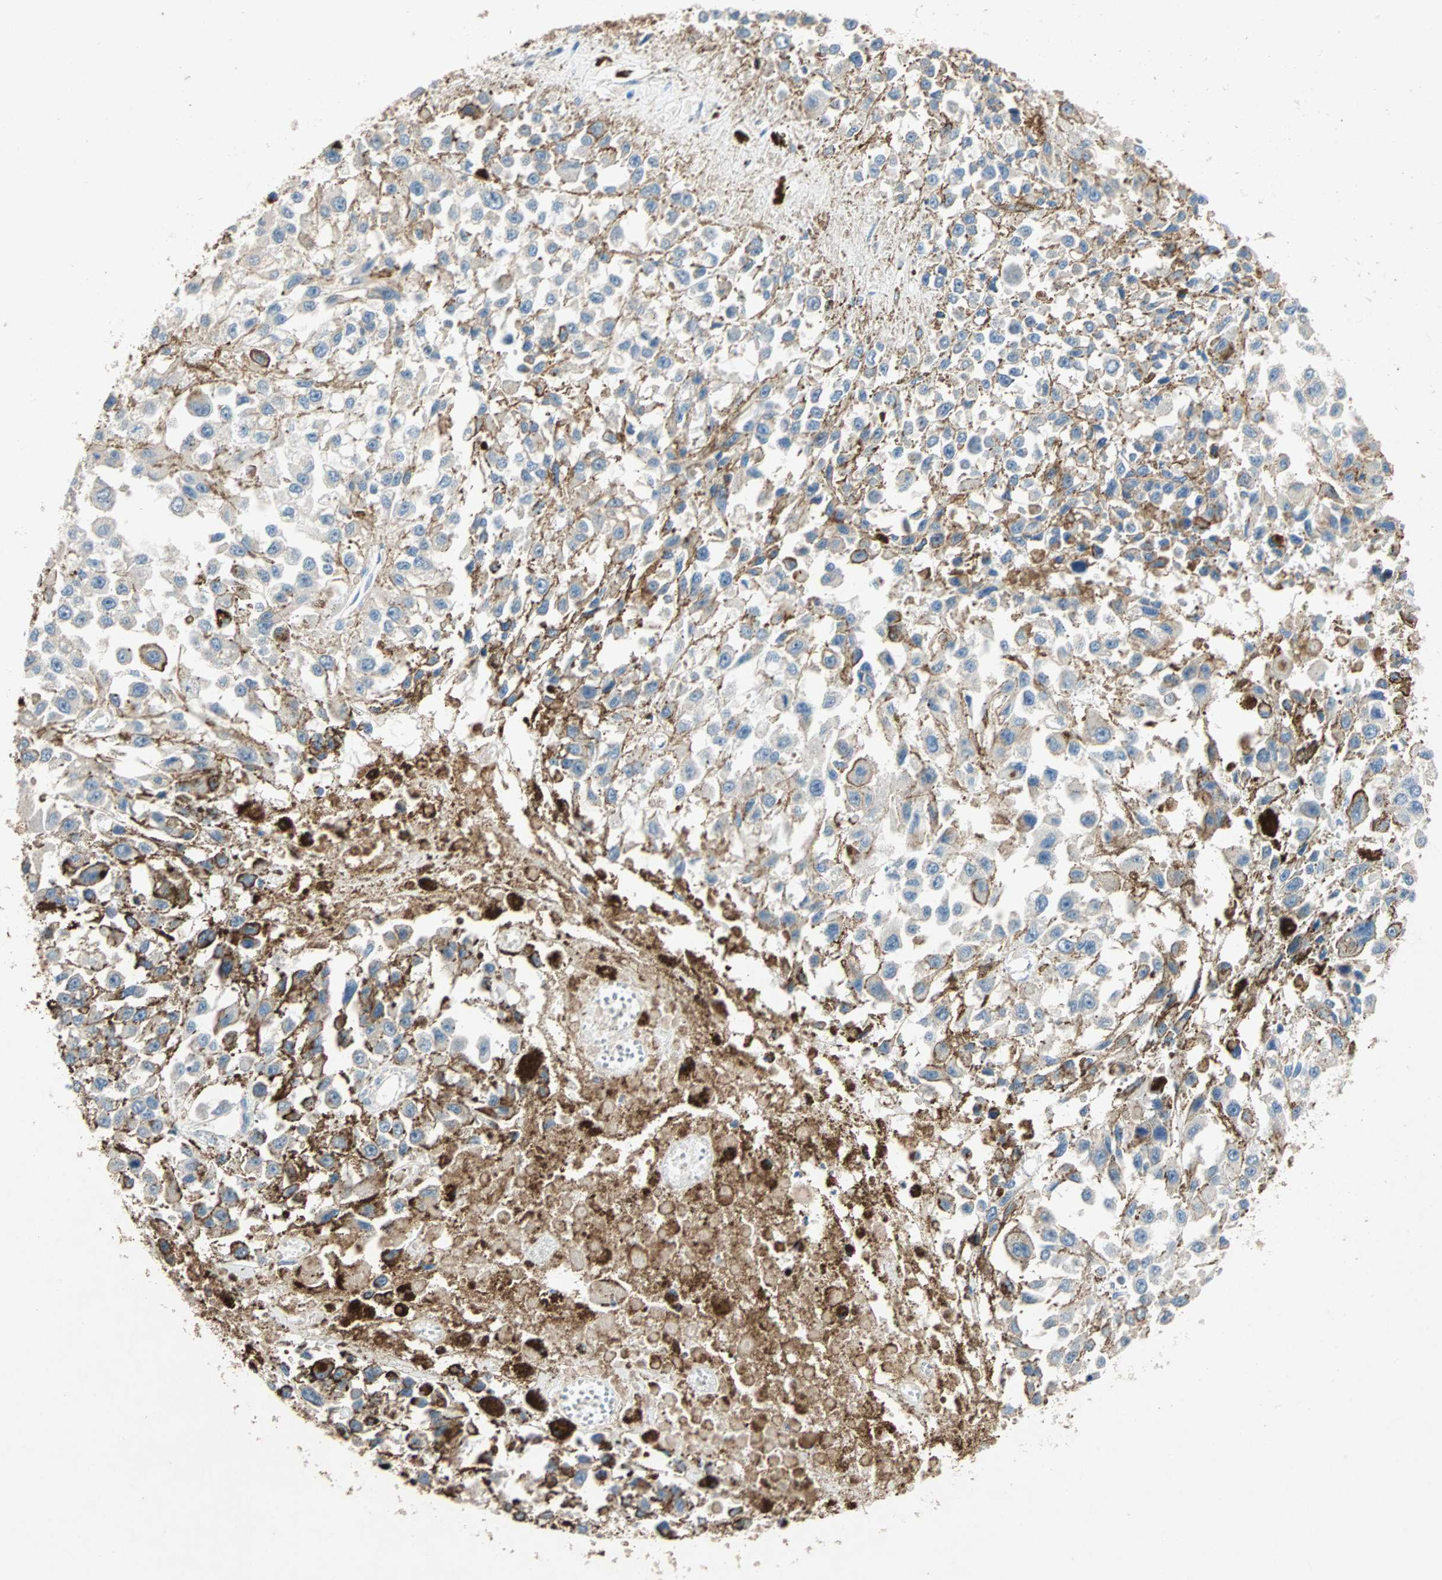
{"staining": {"intensity": "moderate", "quantity": "25%-75%", "location": "cytoplasmic/membranous"}, "tissue": "melanoma", "cell_type": "Tumor cells", "image_type": "cancer", "snomed": [{"axis": "morphology", "description": "Malignant melanoma, Metastatic site"}, {"axis": "topography", "description": "Lymph node"}], "caption": "Moderate cytoplasmic/membranous staining for a protein is present in about 25%-75% of tumor cells of malignant melanoma (metastatic site) using immunohistochemistry (IHC).", "gene": "ADAP1", "patient": {"sex": "male", "age": 59}}